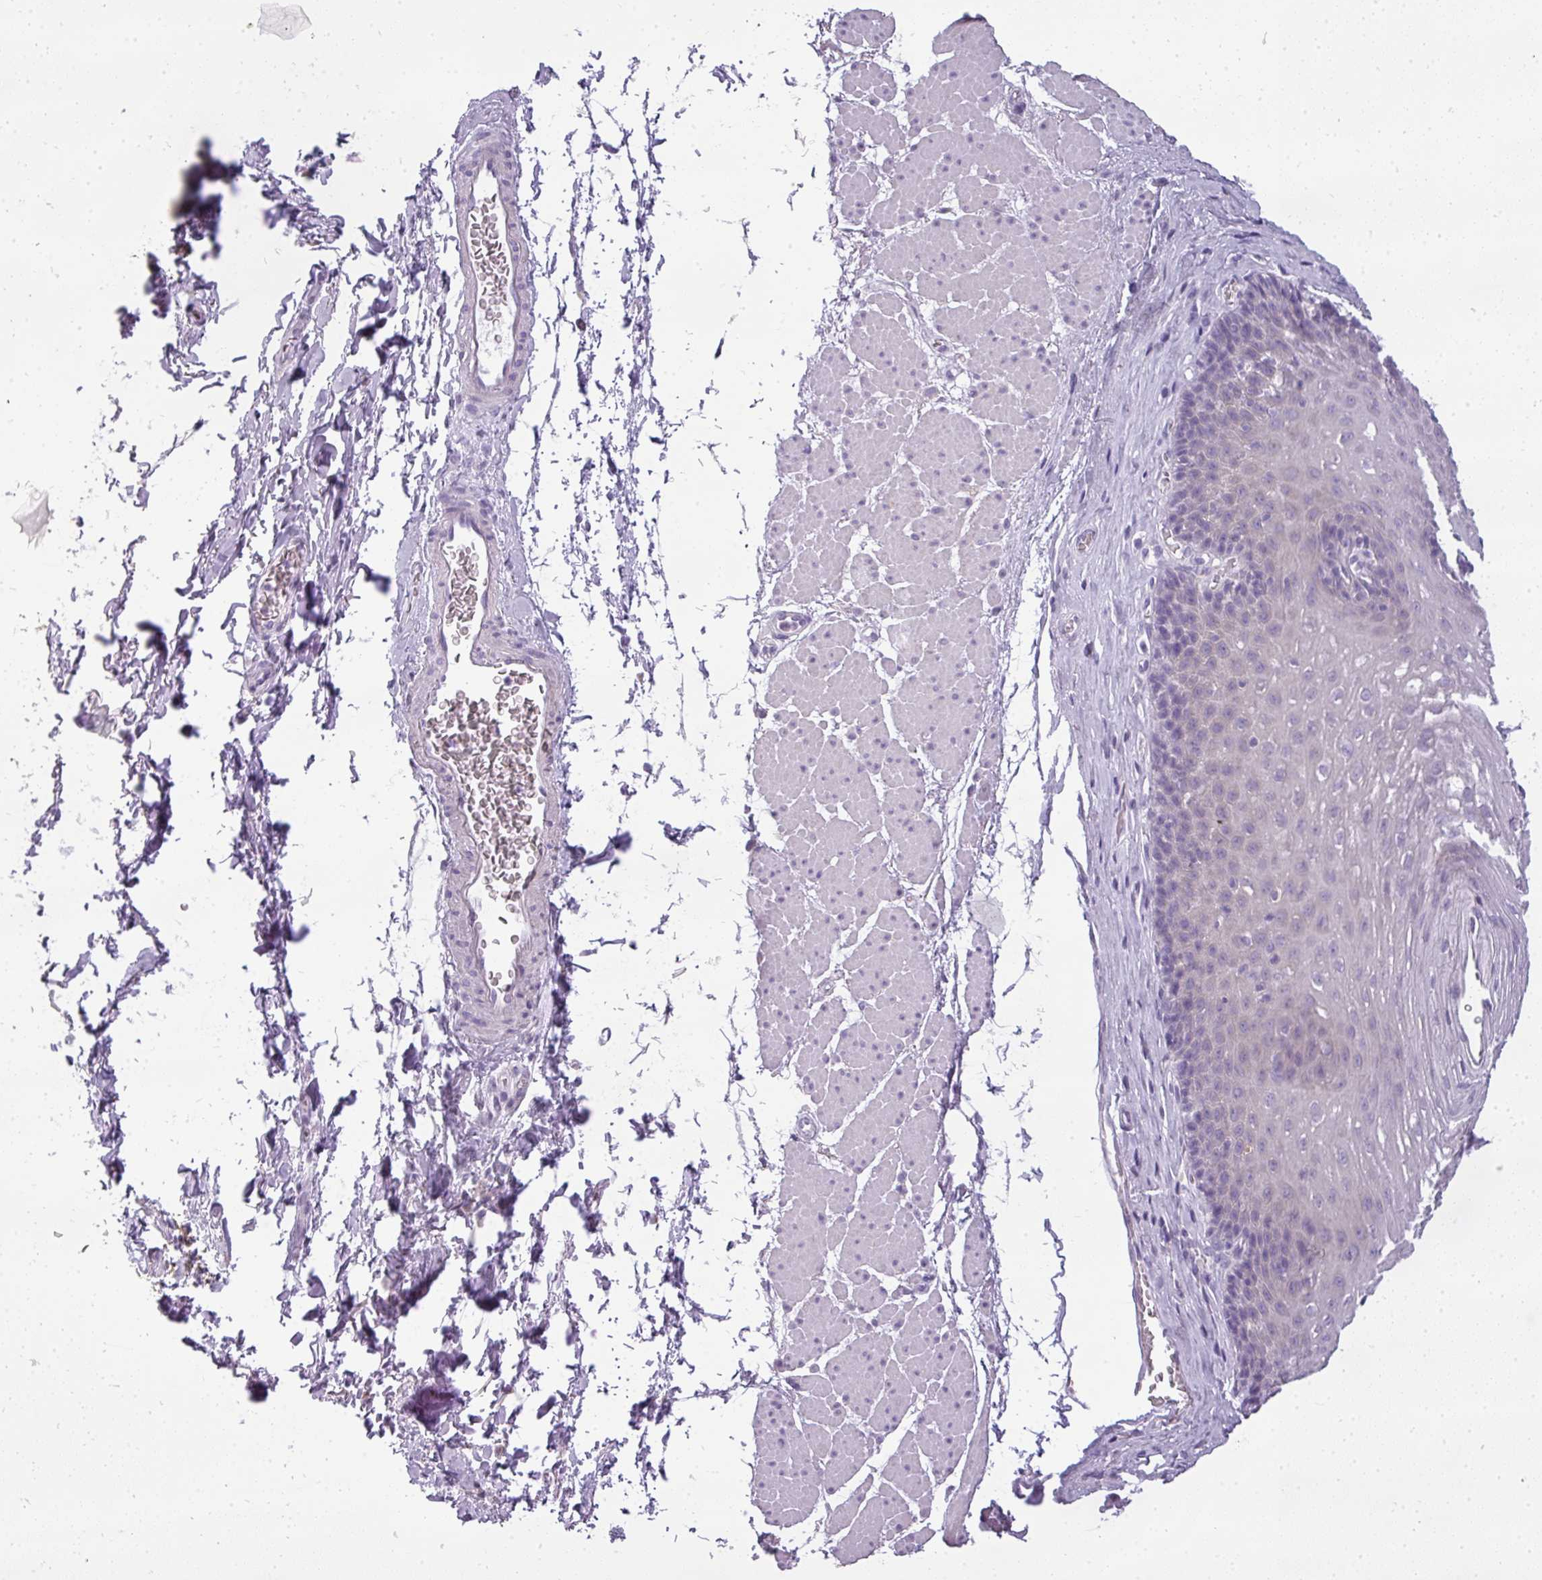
{"staining": {"intensity": "negative", "quantity": "none", "location": "none"}, "tissue": "esophagus", "cell_type": "Squamous epithelial cells", "image_type": "normal", "snomed": [{"axis": "morphology", "description": "Normal tissue, NOS"}, {"axis": "topography", "description": "Esophagus"}], "caption": "Immunohistochemistry of unremarkable human esophagus shows no expression in squamous epithelial cells.", "gene": "ATP6V1D", "patient": {"sex": "female", "age": 66}}